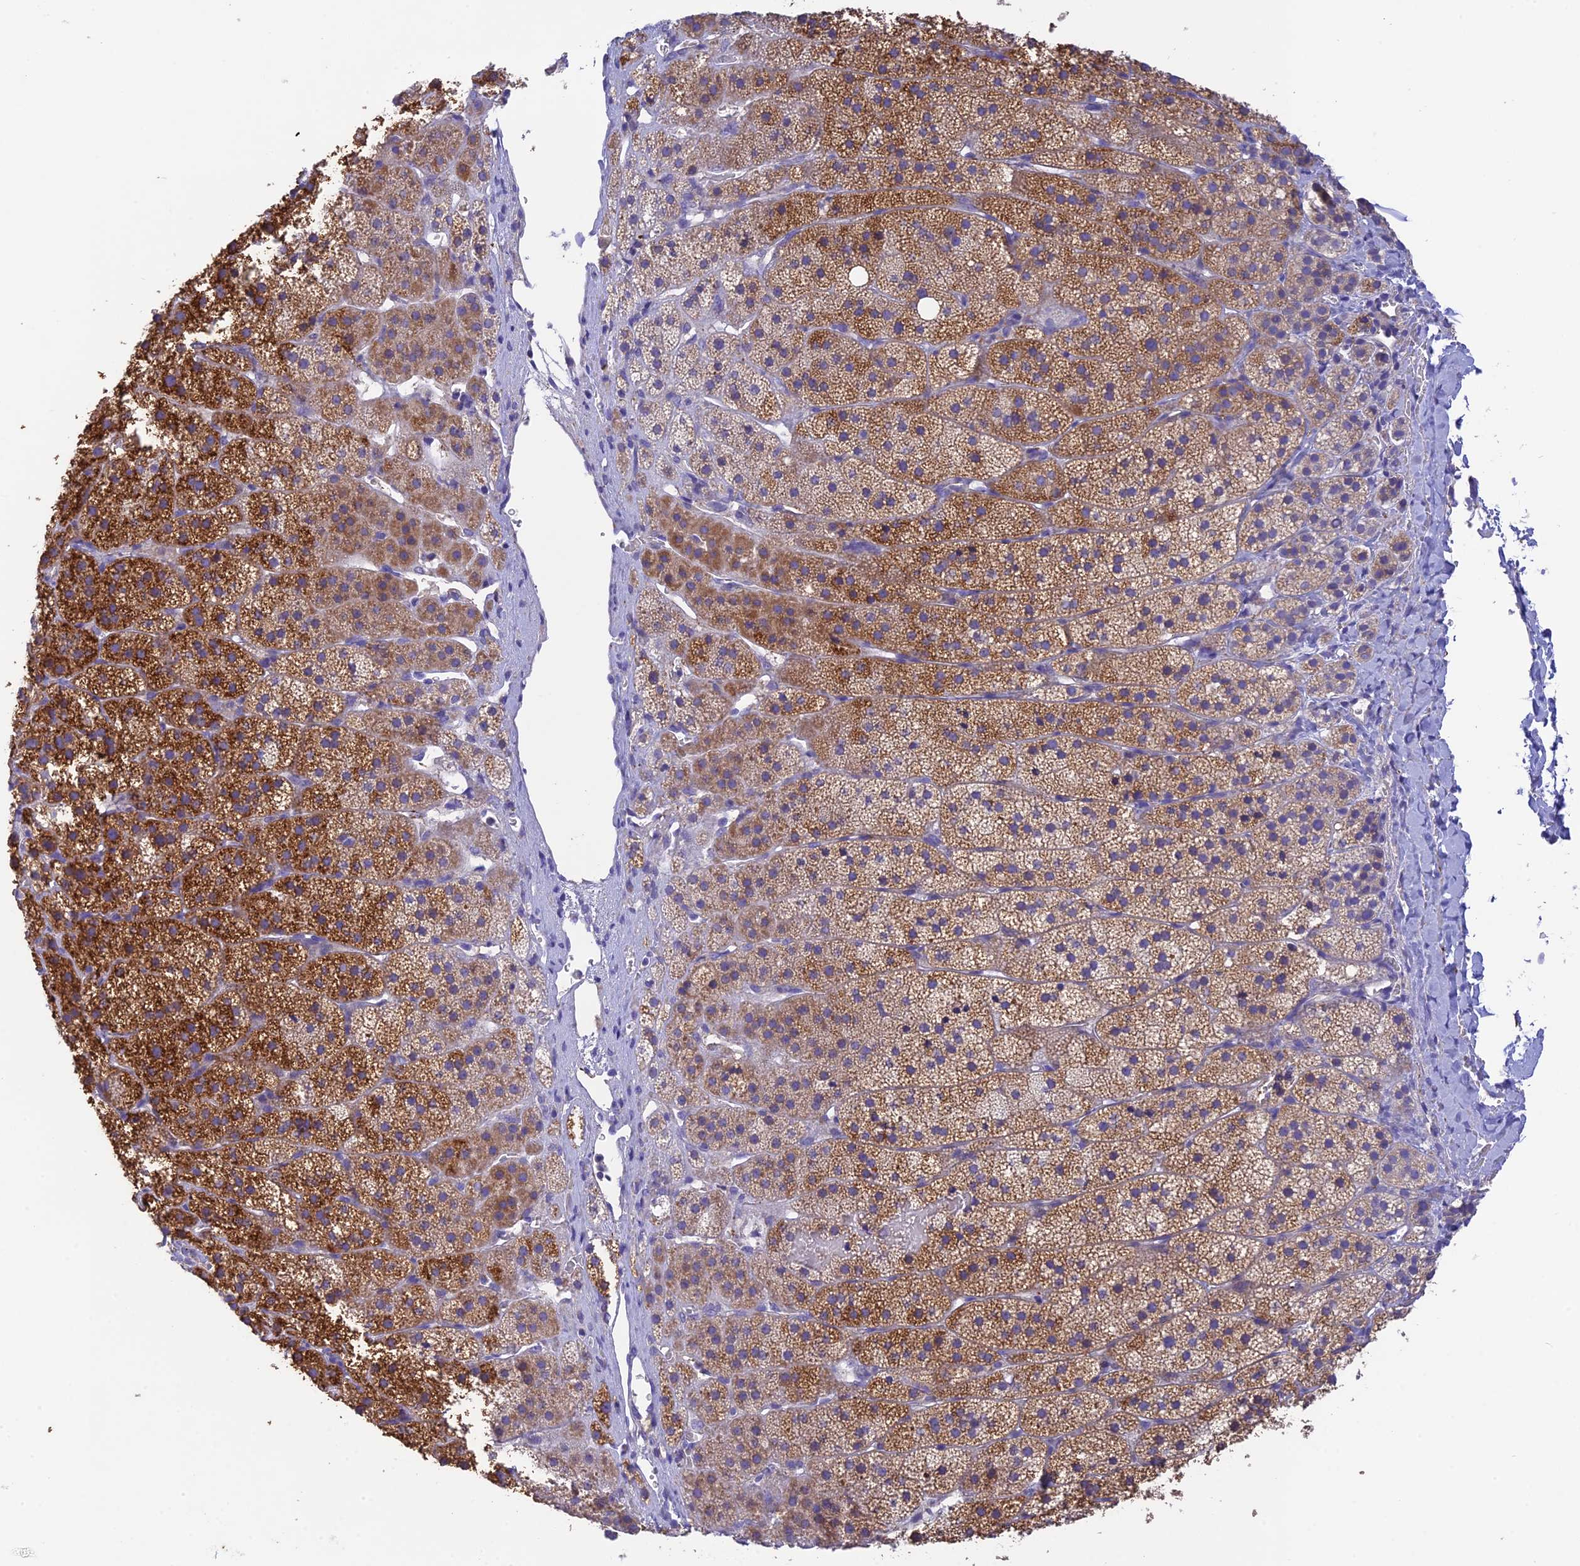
{"staining": {"intensity": "strong", "quantity": "25%-75%", "location": "cytoplasmic/membranous"}, "tissue": "adrenal gland", "cell_type": "Glandular cells", "image_type": "normal", "snomed": [{"axis": "morphology", "description": "Normal tissue, NOS"}, {"axis": "topography", "description": "Adrenal gland"}], "caption": "This is a histology image of immunohistochemistry (IHC) staining of unremarkable adrenal gland, which shows strong expression in the cytoplasmic/membranous of glandular cells.", "gene": "HSD17B2", "patient": {"sex": "female", "age": 44}}